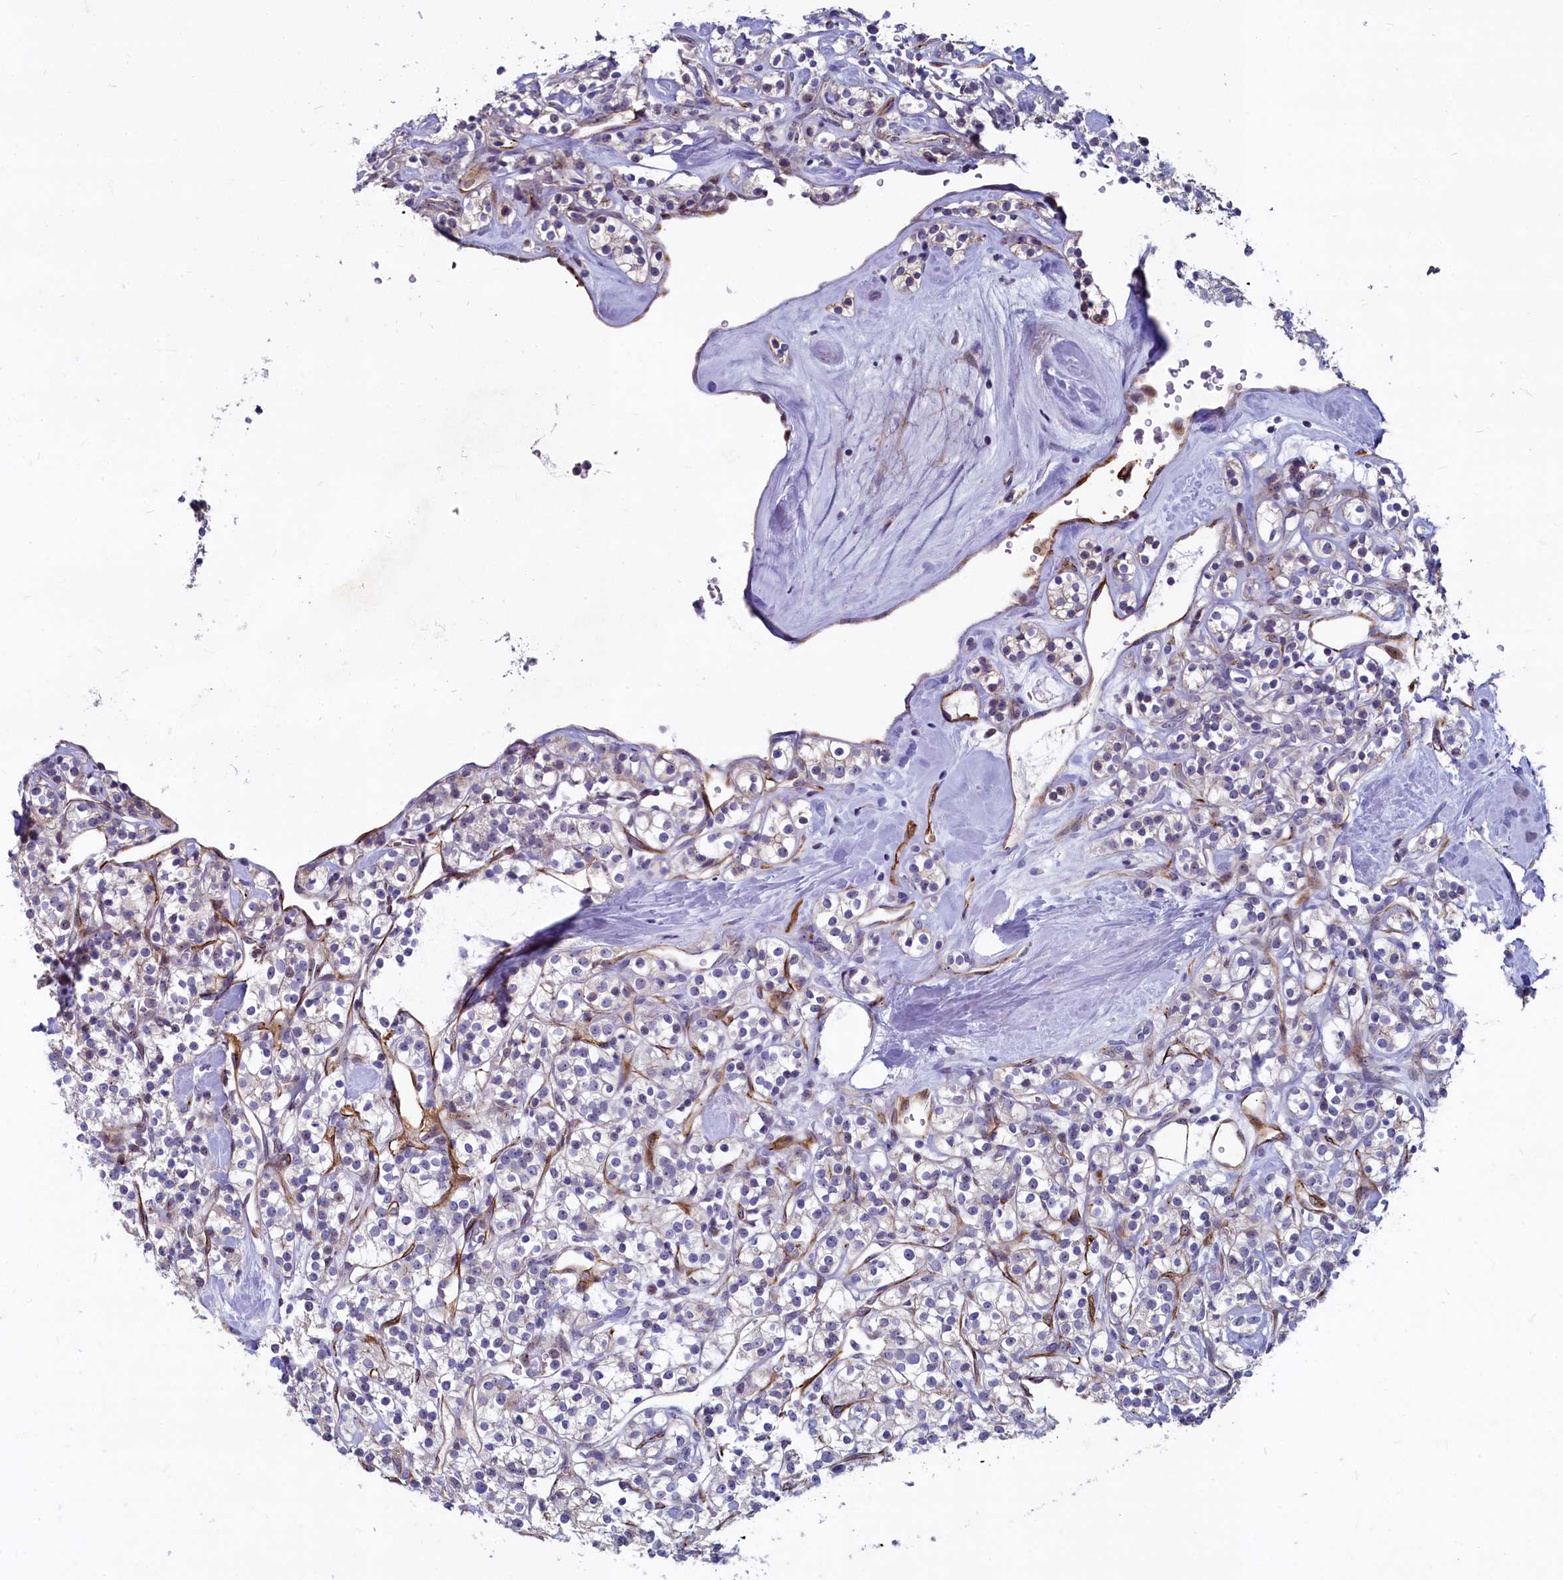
{"staining": {"intensity": "negative", "quantity": "none", "location": "none"}, "tissue": "renal cancer", "cell_type": "Tumor cells", "image_type": "cancer", "snomed": [{"axis": "morphology", "description": "Adenocarcinoma, NOS"}, {"axis": "topography", "description": "Kidney"}], "caption": "Immunohistochemical staining of renal cancer (adenocarcinoma) demonstrates no significant positivity in tumor cells.", "gene": "ASXL3", "patient": {"sex": "male", "age": 77}}